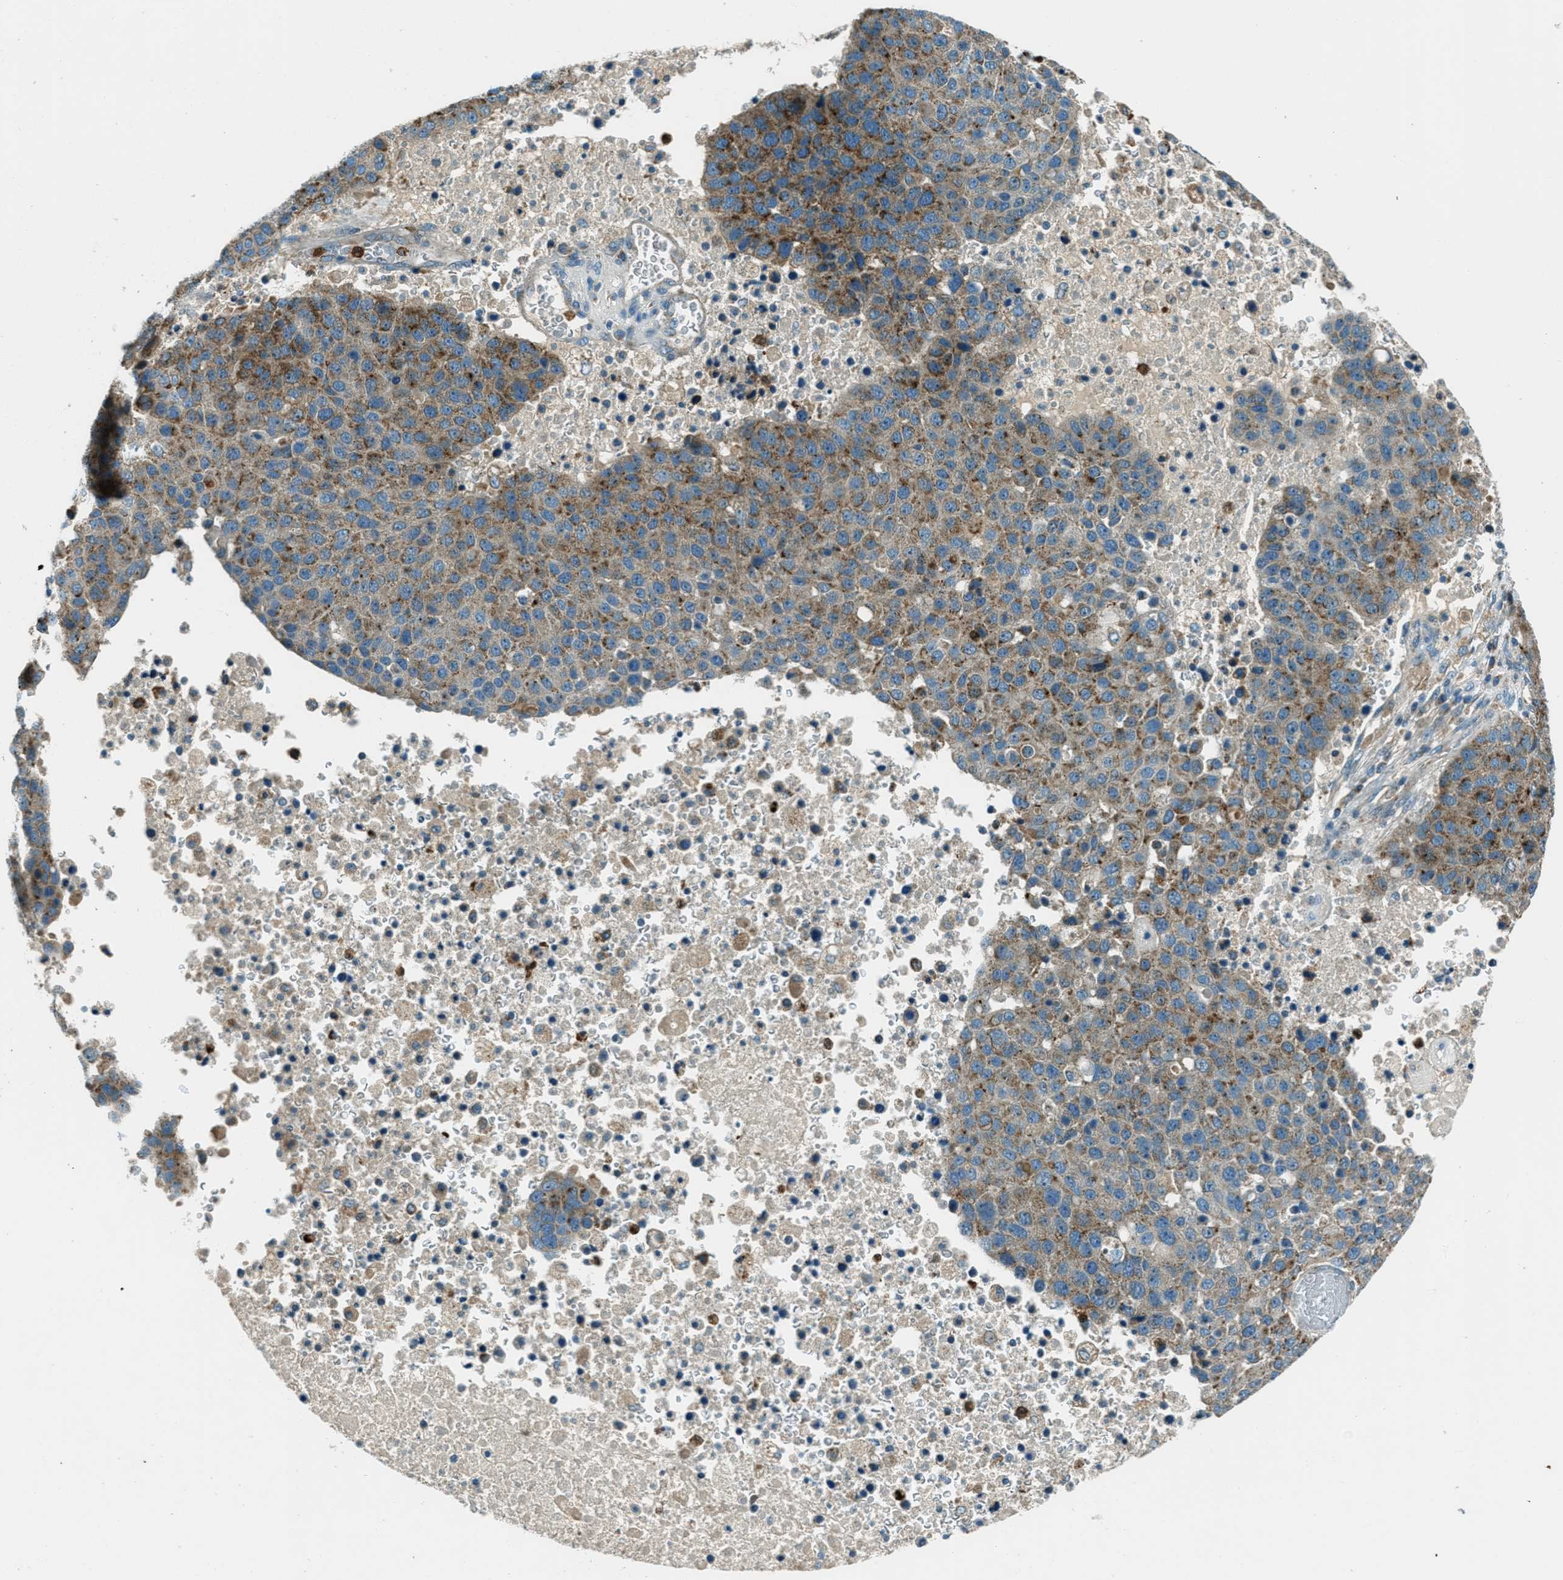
{"staining": {"intensity": "moderate", "quantity": "25%-75%", "location": "cytoplasmic/membranous"}, "tissue": "pancreatic cancer", "cell_type": "Tumor cells", "image_type": "cancer", "snomed": [{"axis": "morphology", "description": "Adenocarcinoma, NOS"}, {"axis": "topography", "description": "Pancreas"}], "caption": "Immunohistochemical staining of human pancreatic cancer shows moderate cytoplasmic/membranous protein staining in about 25%-75% of tumor cells. The staining is performed using DAB (3,3'-diaminobenzidine) brown chromogen to label protein expression. The nuclei are counter-stained blue using hematoxylin.", "gene": "FAR1", "patient": {"sex": "female", "age": 61}}